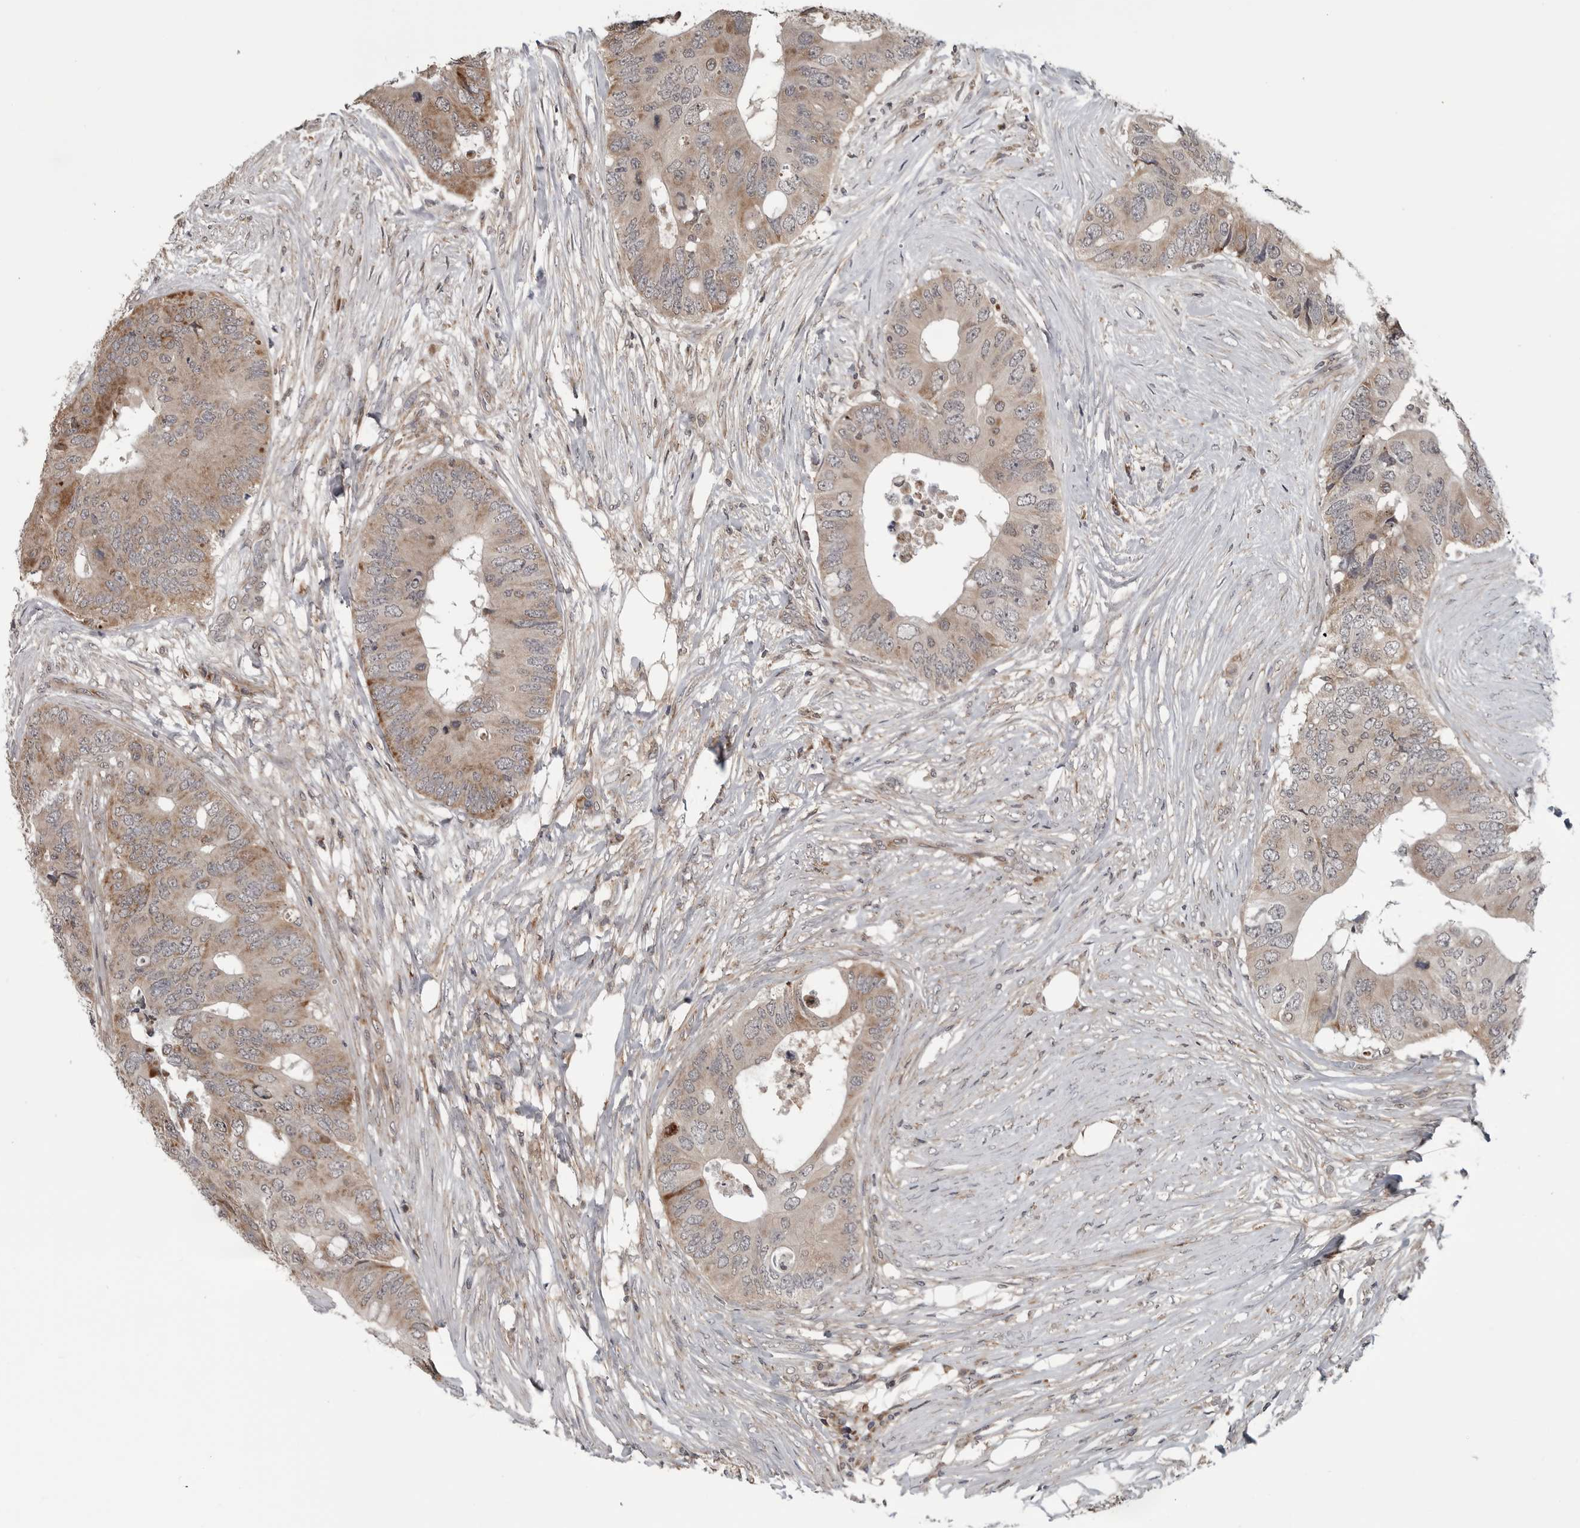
{"staining": {"intensity": "moderate", "quantity": "<25%", "location": "cytoplasmic/membranous"}, "tissue": "colorectal cancer", "cell_type": "Tumor cells", "image_type": "cancer", "snomed": [{"axis": "morphology", "description": "Adenocarcinoma, NOS"}, {"axis": "topography", "description": "Colon"}], "caption": "Immunohistochemical staining of human adenocarcinoma (colorectal) reveals low levels of moderate cytoplasmic/membranous expression in about <25% of tumor cells.", "gene": "FAAP100", "patient": {"sex": "male", "age": 71}}